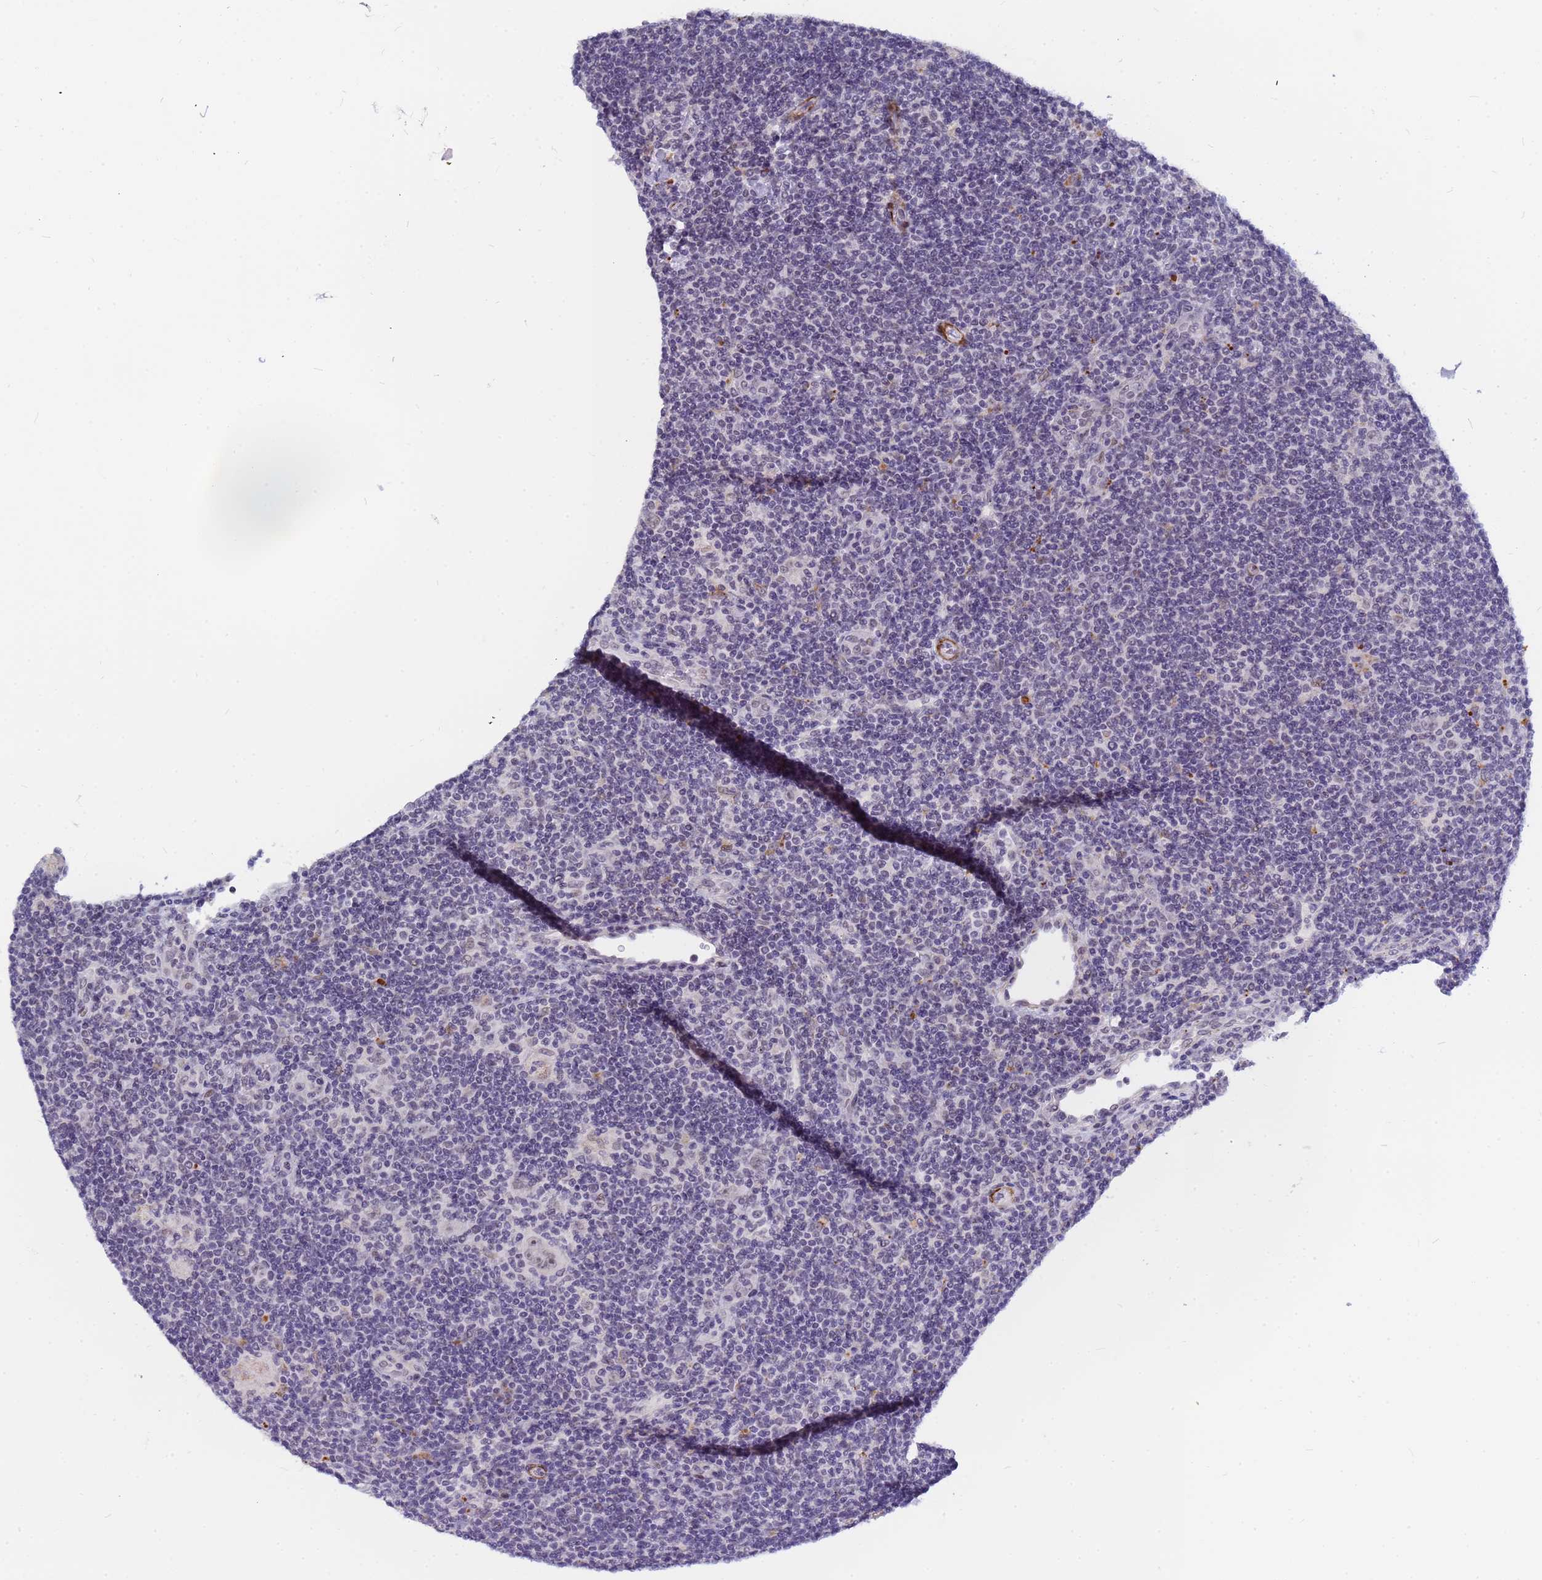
{"staining": {"intensity": "weak", "quantity": "25%-75%", "location": "nuclear"}, "tissue": "lymphoma", "cell_type": "Tumor cells", "image_type": "cancer", "snomed": [{"axis": "morphology", "description": "Hodgkin's disease, NOS"}, {"axis": "topography", "description": "Lymph node"}], "caption": "Immunohistochemistry (IHC) of human Hodgkin's disease reveals low levels of weak nuclear staining in approximately 25%-75% of tumor cells.", "gene": "CXorf65", "patient": {"sex": "female", "age": 57}}